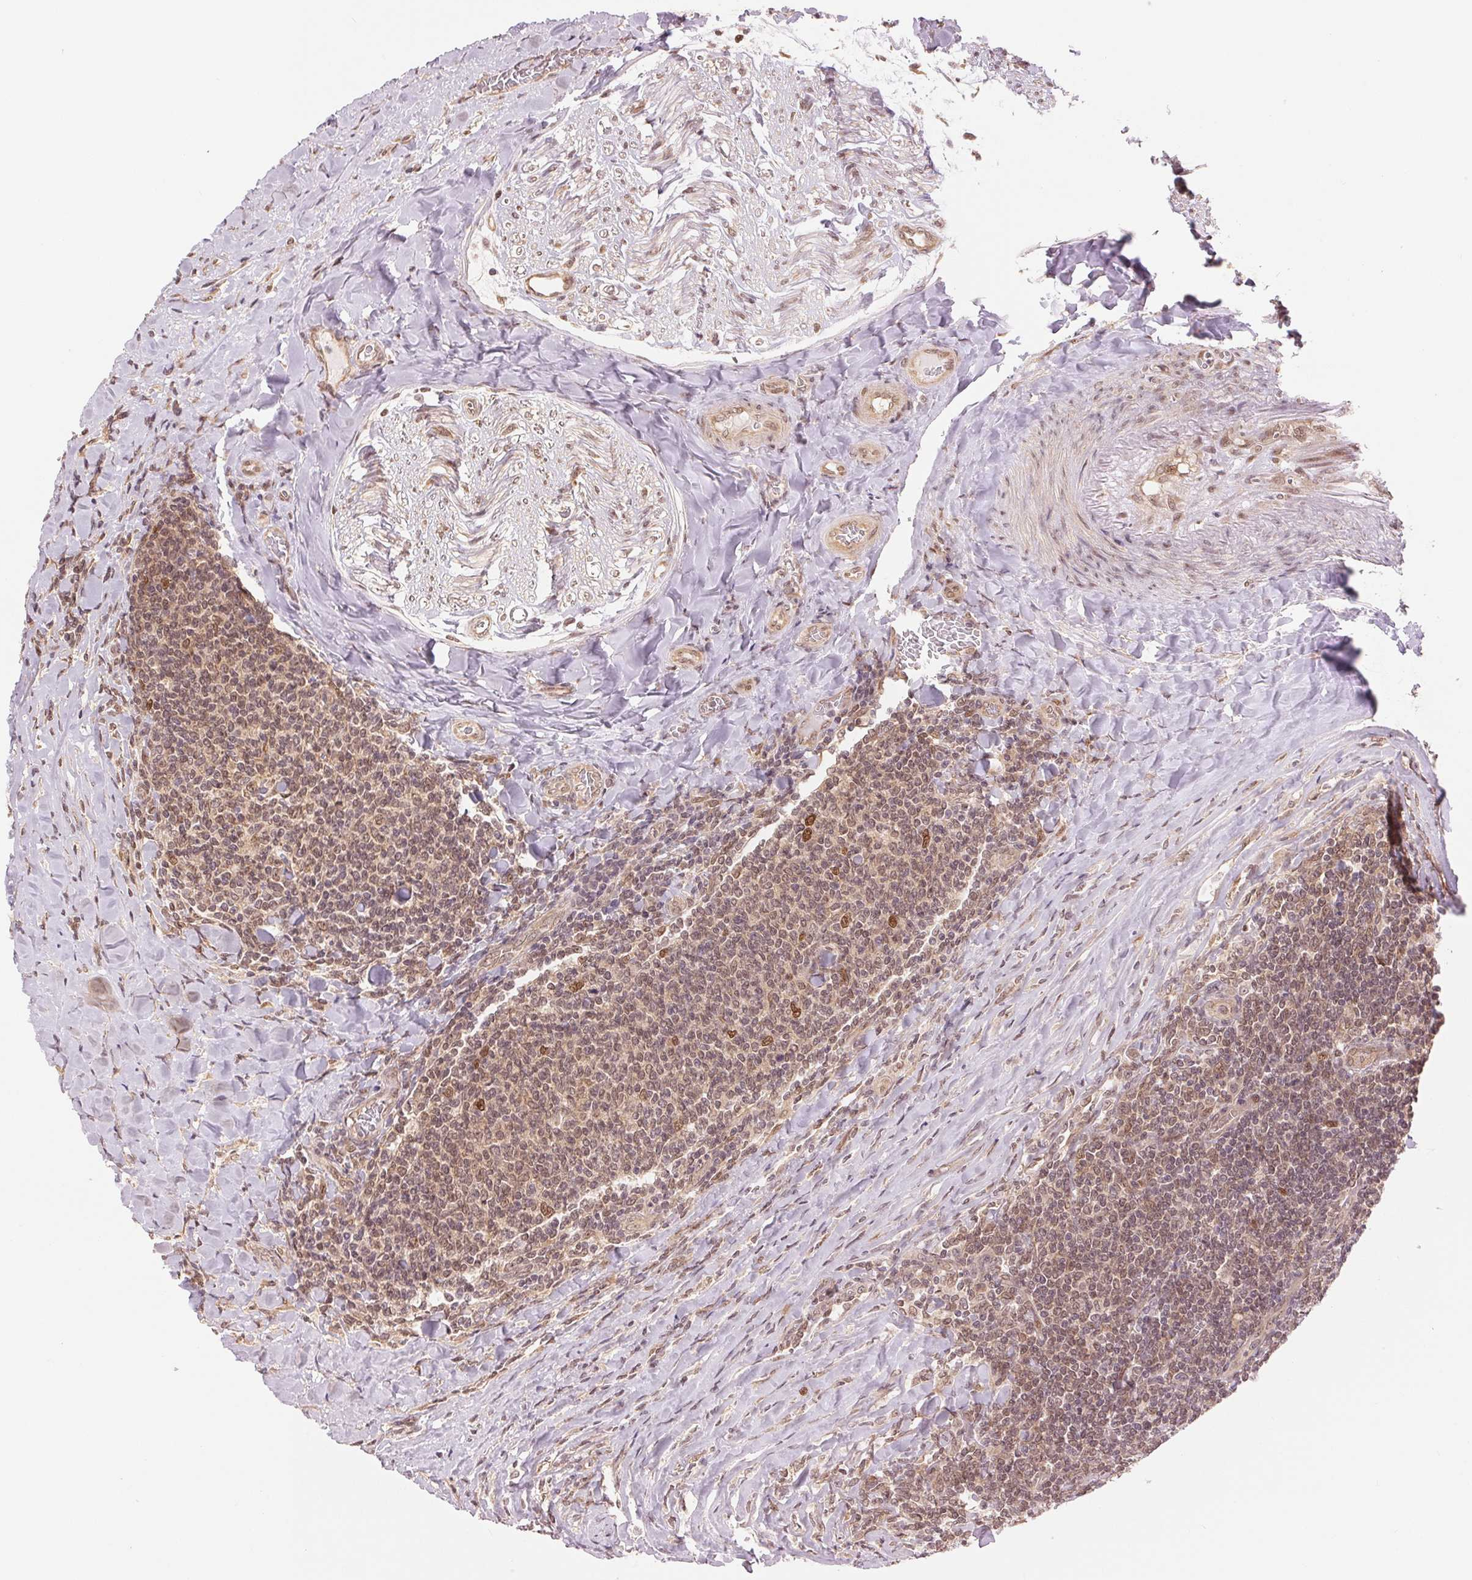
{"staining": {"intensity": "moderate", "quantity": ">75%", "location": "nuclear"}, "tissue": "lymphoma", "cell_type": "Tumor cells", "image_type": "cancer", "snomed": [{"axis": "morphology", "description": "Malignant lymphoma, non-Hodgkin's type, Low grade"}, {"axis": "topography", "description": "Lymph node"}], "caption": "Brown immunohistochemical staining in human low-grade malignant lymphoma, non-Hodgkin's type exhibits moderate nuclear expression in approximately >75% of tumor cells.", "gene": "ERI3", "patient": {"sex": "male", "age": 52}}